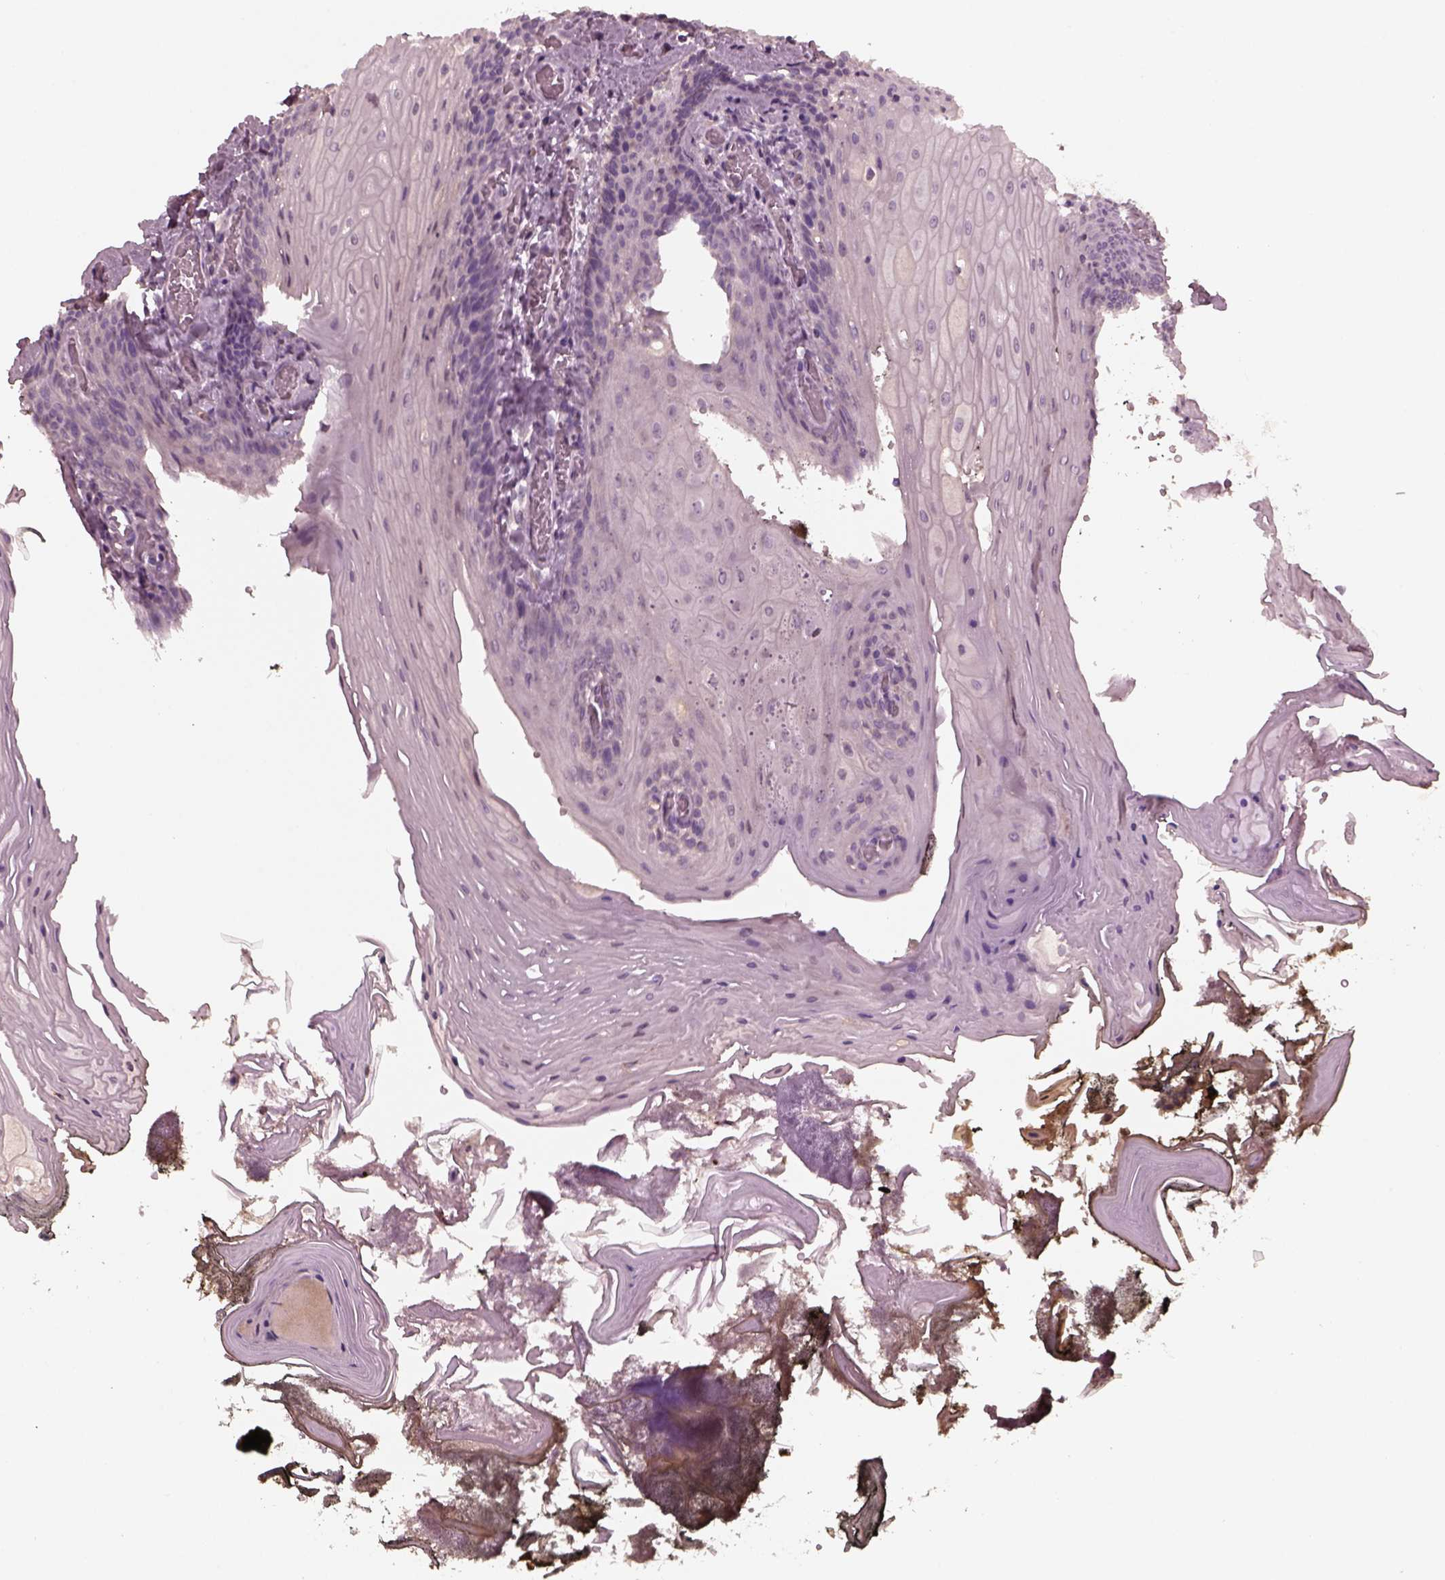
{"staining": {"intensity": "negative", "quantity": "none", "location": "none"}, "tissue": "oral mucosa", "cell_type": "Squamous epithelial cells", "image_type": "normal", "snomed": [{"axis": "morphology", "description": "Normal tissue, NOS"}, {"axis": "topography", "description": "Oral tissue"}], "caption": "A high-resolution histopathology image shows IHC staining of normal oral mucosa, which demonstrates no significant staining in squamous epithelial cells.", "gene": "PORCN", "patient": {"sex": "male", "age": 9}}